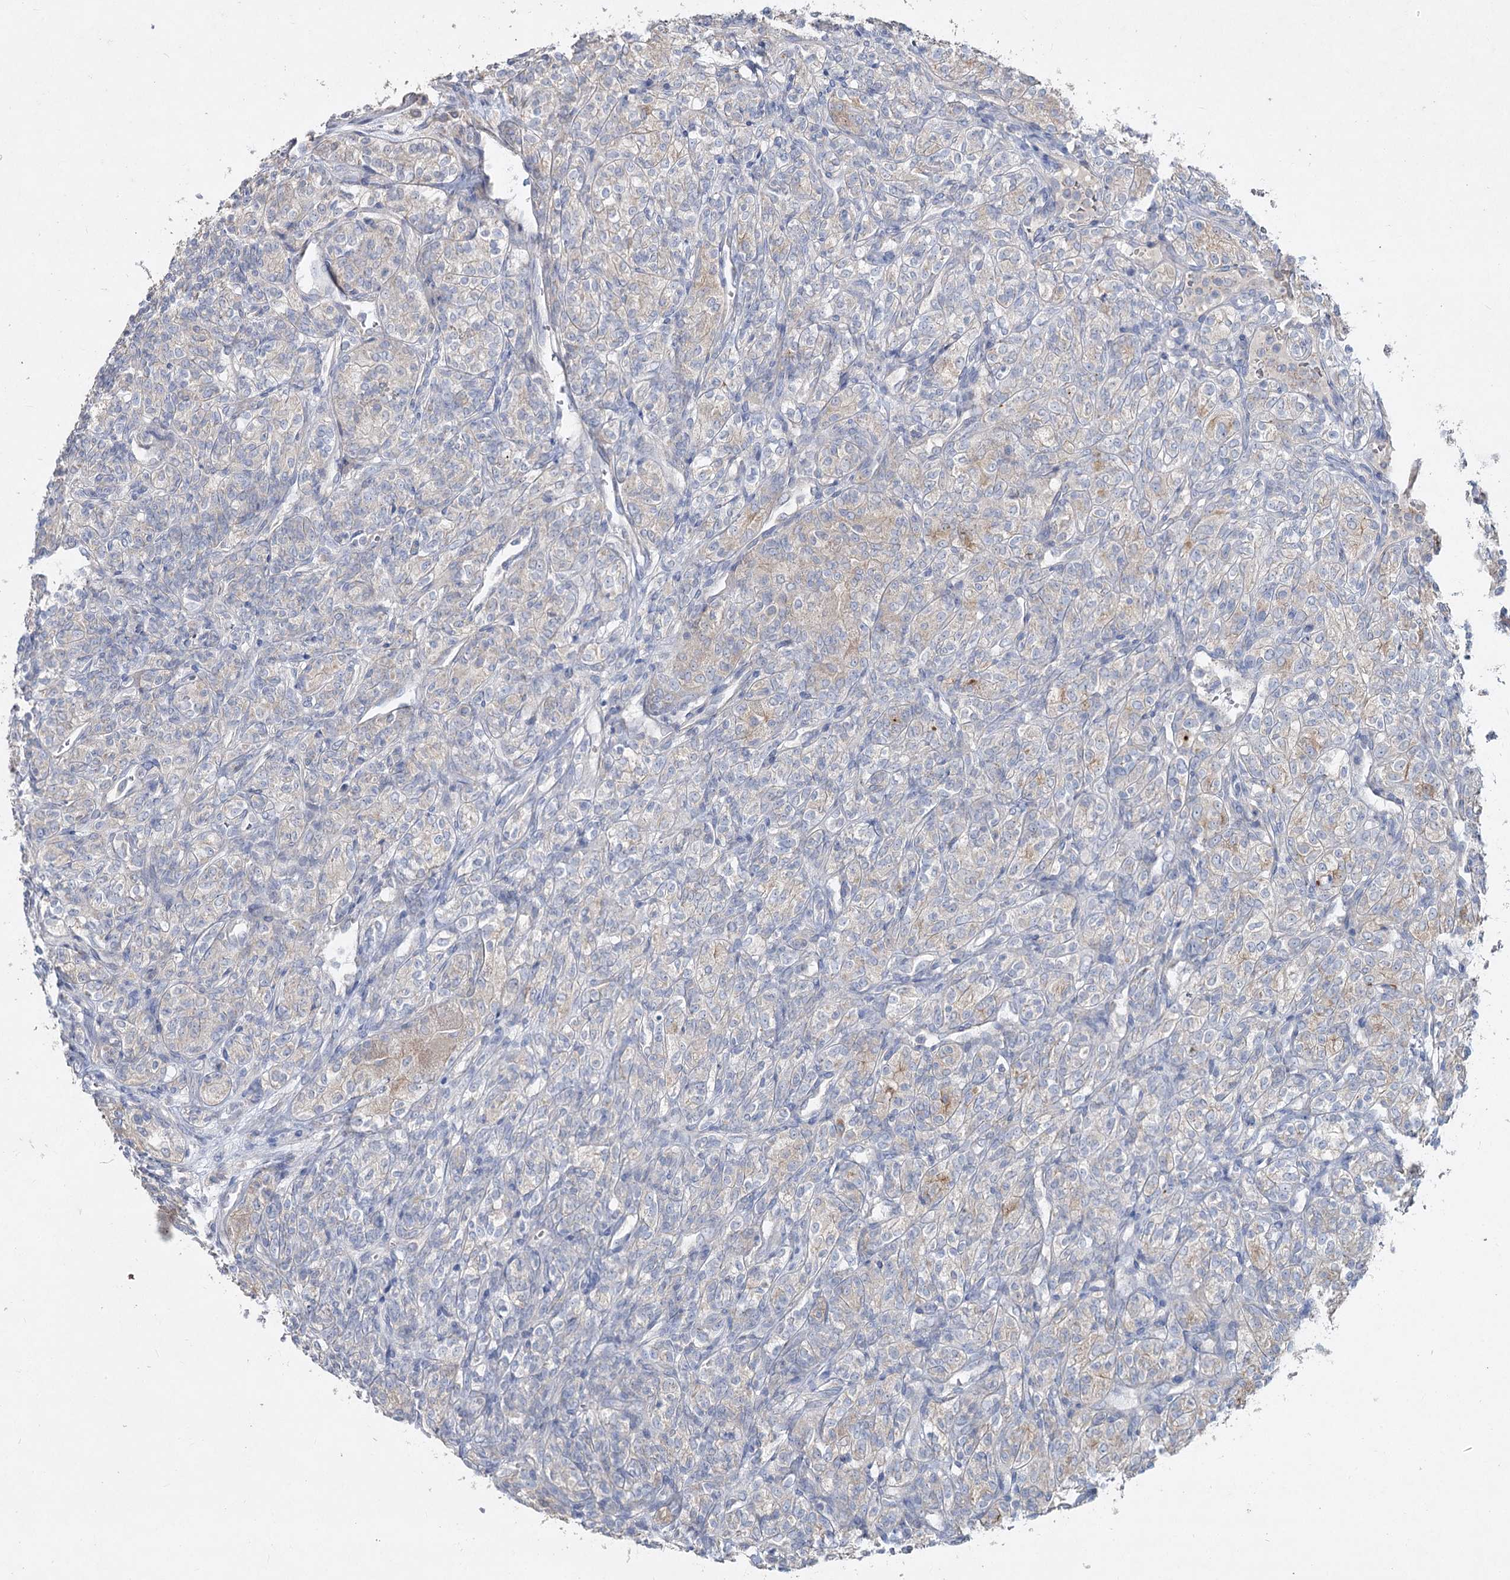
{"staining": {"intensity": "negative", "quantity": "none", "location": "none"}, "tissue": "renal cancer", "cell_type": "Tumor cells", "image_type": "cancer", "snomed": [{"axis": "morphology", "description": "Adenocarcinoma, NOS"}, {"axis": "topography", "description": "Kidney"}], "caption": "Tumor cells show no significant staining in adenocarcinoma (renal). Nuclei are stained in blue.", "gene": "TMEM187", "patient": {"sex": "male", "age": 77}}